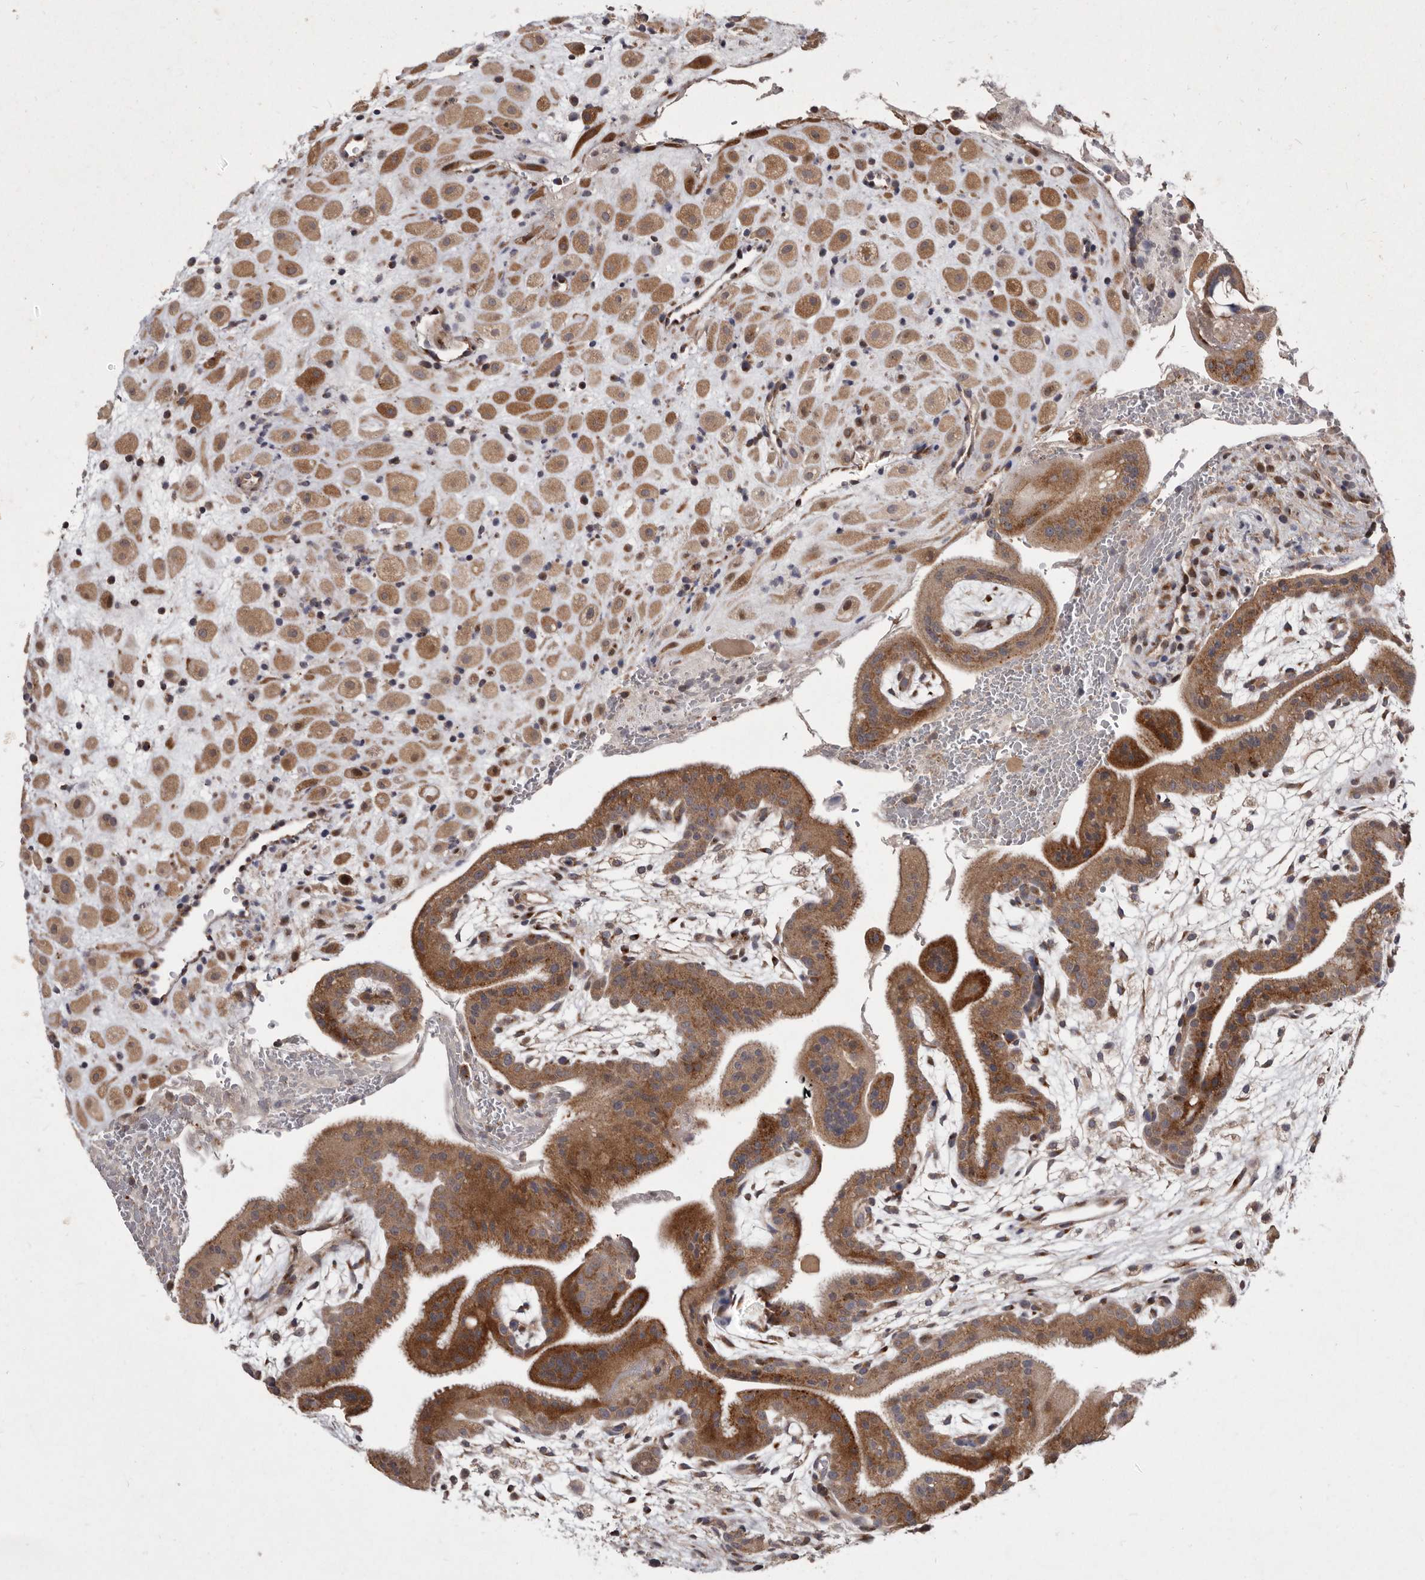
{"staining": {"intensity": "moderate", "quantity": ">75%", "location": "cytoplasmic/membranous"}, "tissue": "placenta", "cell_type": "Decidual cells", "image_type": "normal", "snomed": [{"axis": "morphology", "description": "Normal tissue, NOS"}, {"axis": "topography", "description": "Placenta"}], "caption": "Decidual cells show medium levels of moderate cytoplasmic/membranous positivity in about >75% of cells in normal human placenta. Immunohistochemistry stains the protein in brown and the nuclei are stained blue.", "gene": "FLAD1", "patient": {"sex": "female", "age": 35}}